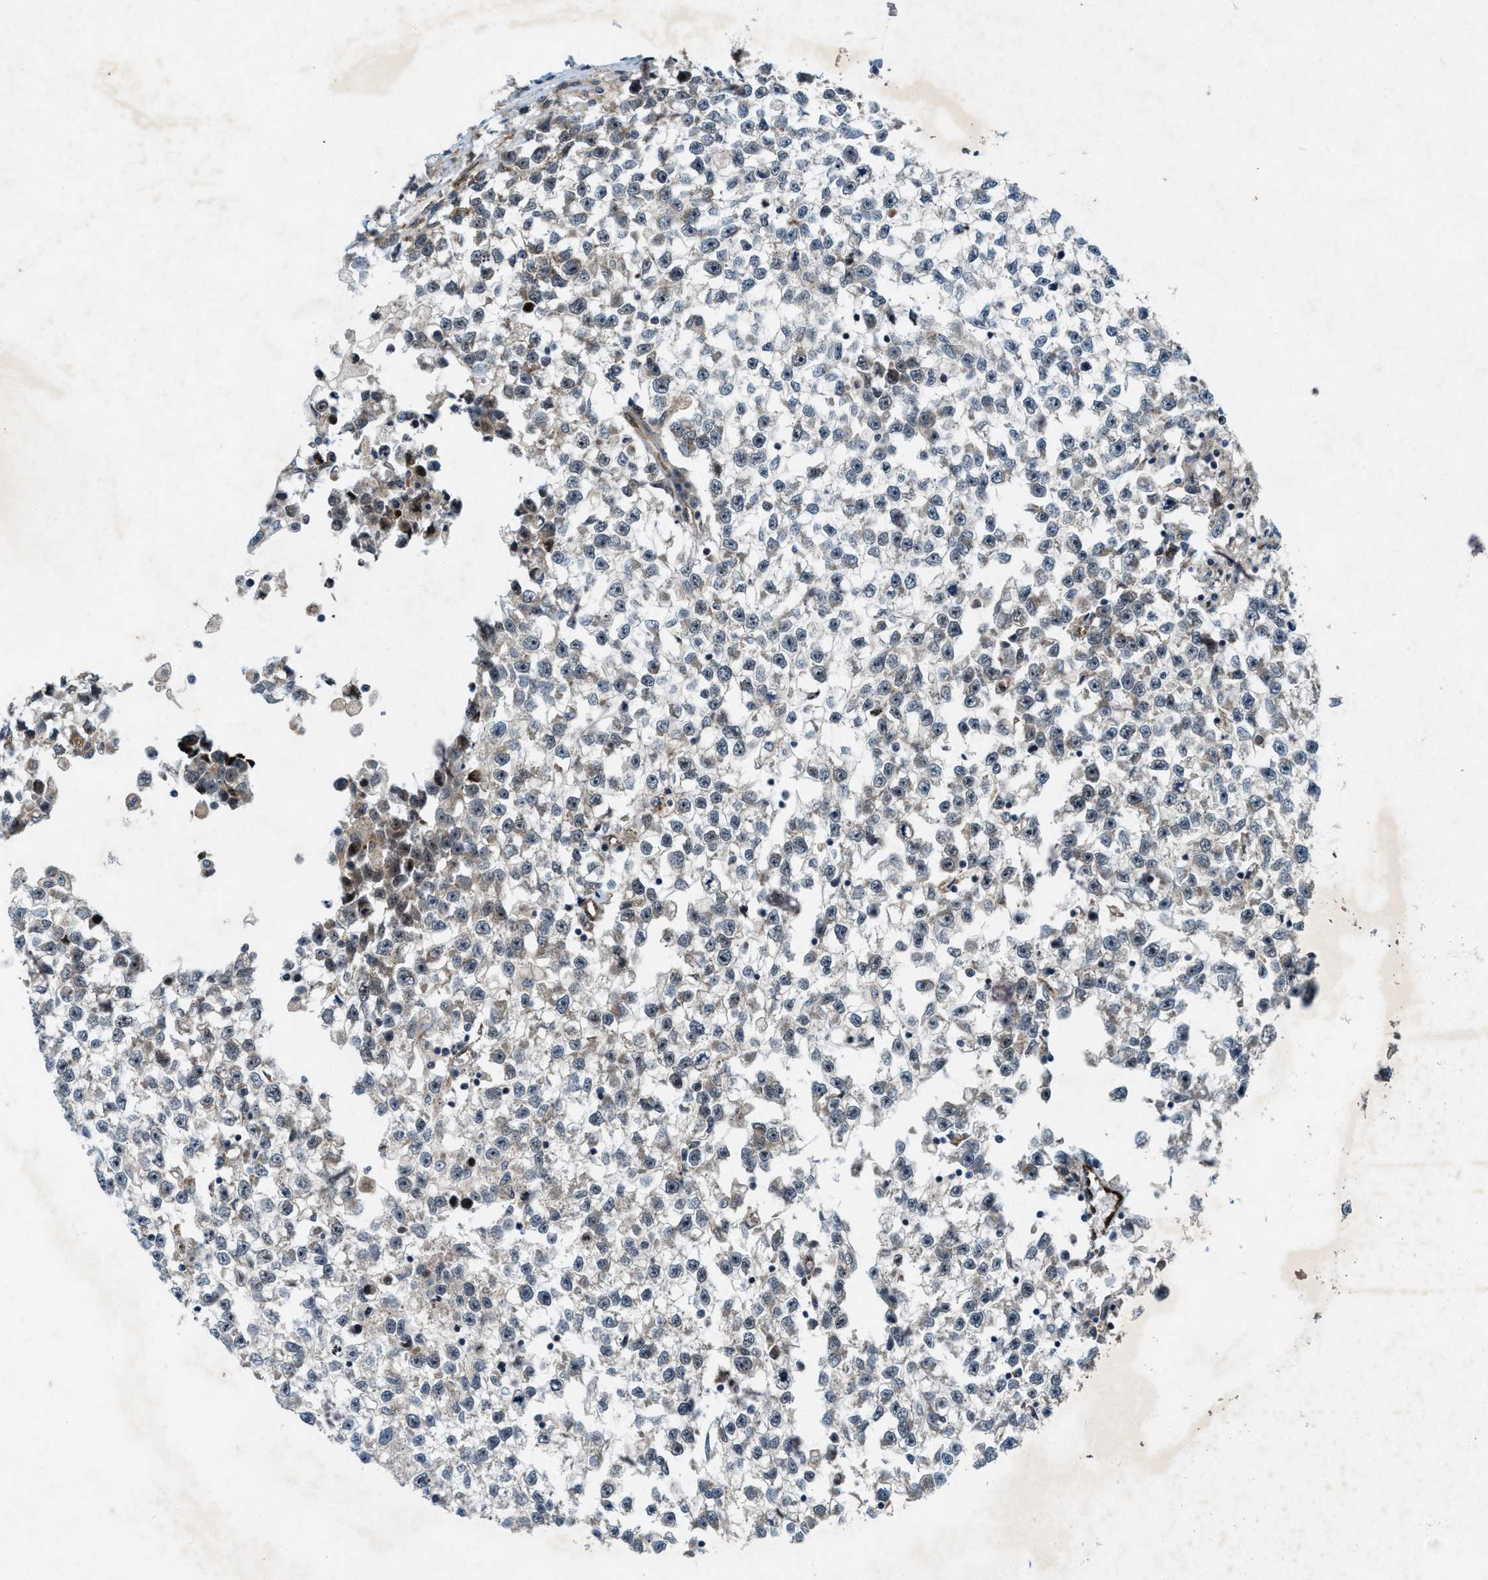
{"staining": {"intensity": "negative", "quantity": "none", "location": "none"}, "tissue": "testis cancer", "cell_type": "Tumor cells", "image_type": "cancer", "snomed": [{"axis": "morphology", "description": "Seminoma, NOS"}, {"axis": "morphology", "description": "Carcinoma, Embryonal, NOS"}, {"axis": "topography", "description": "Testis"}], "caption": "The immunohistochemistry image has no significant staining in tumor cells of testis cancer (embryonal carcinoma) tissue.", "gene": "URGCP", "patient": {"sex": "male", "age": 51}}